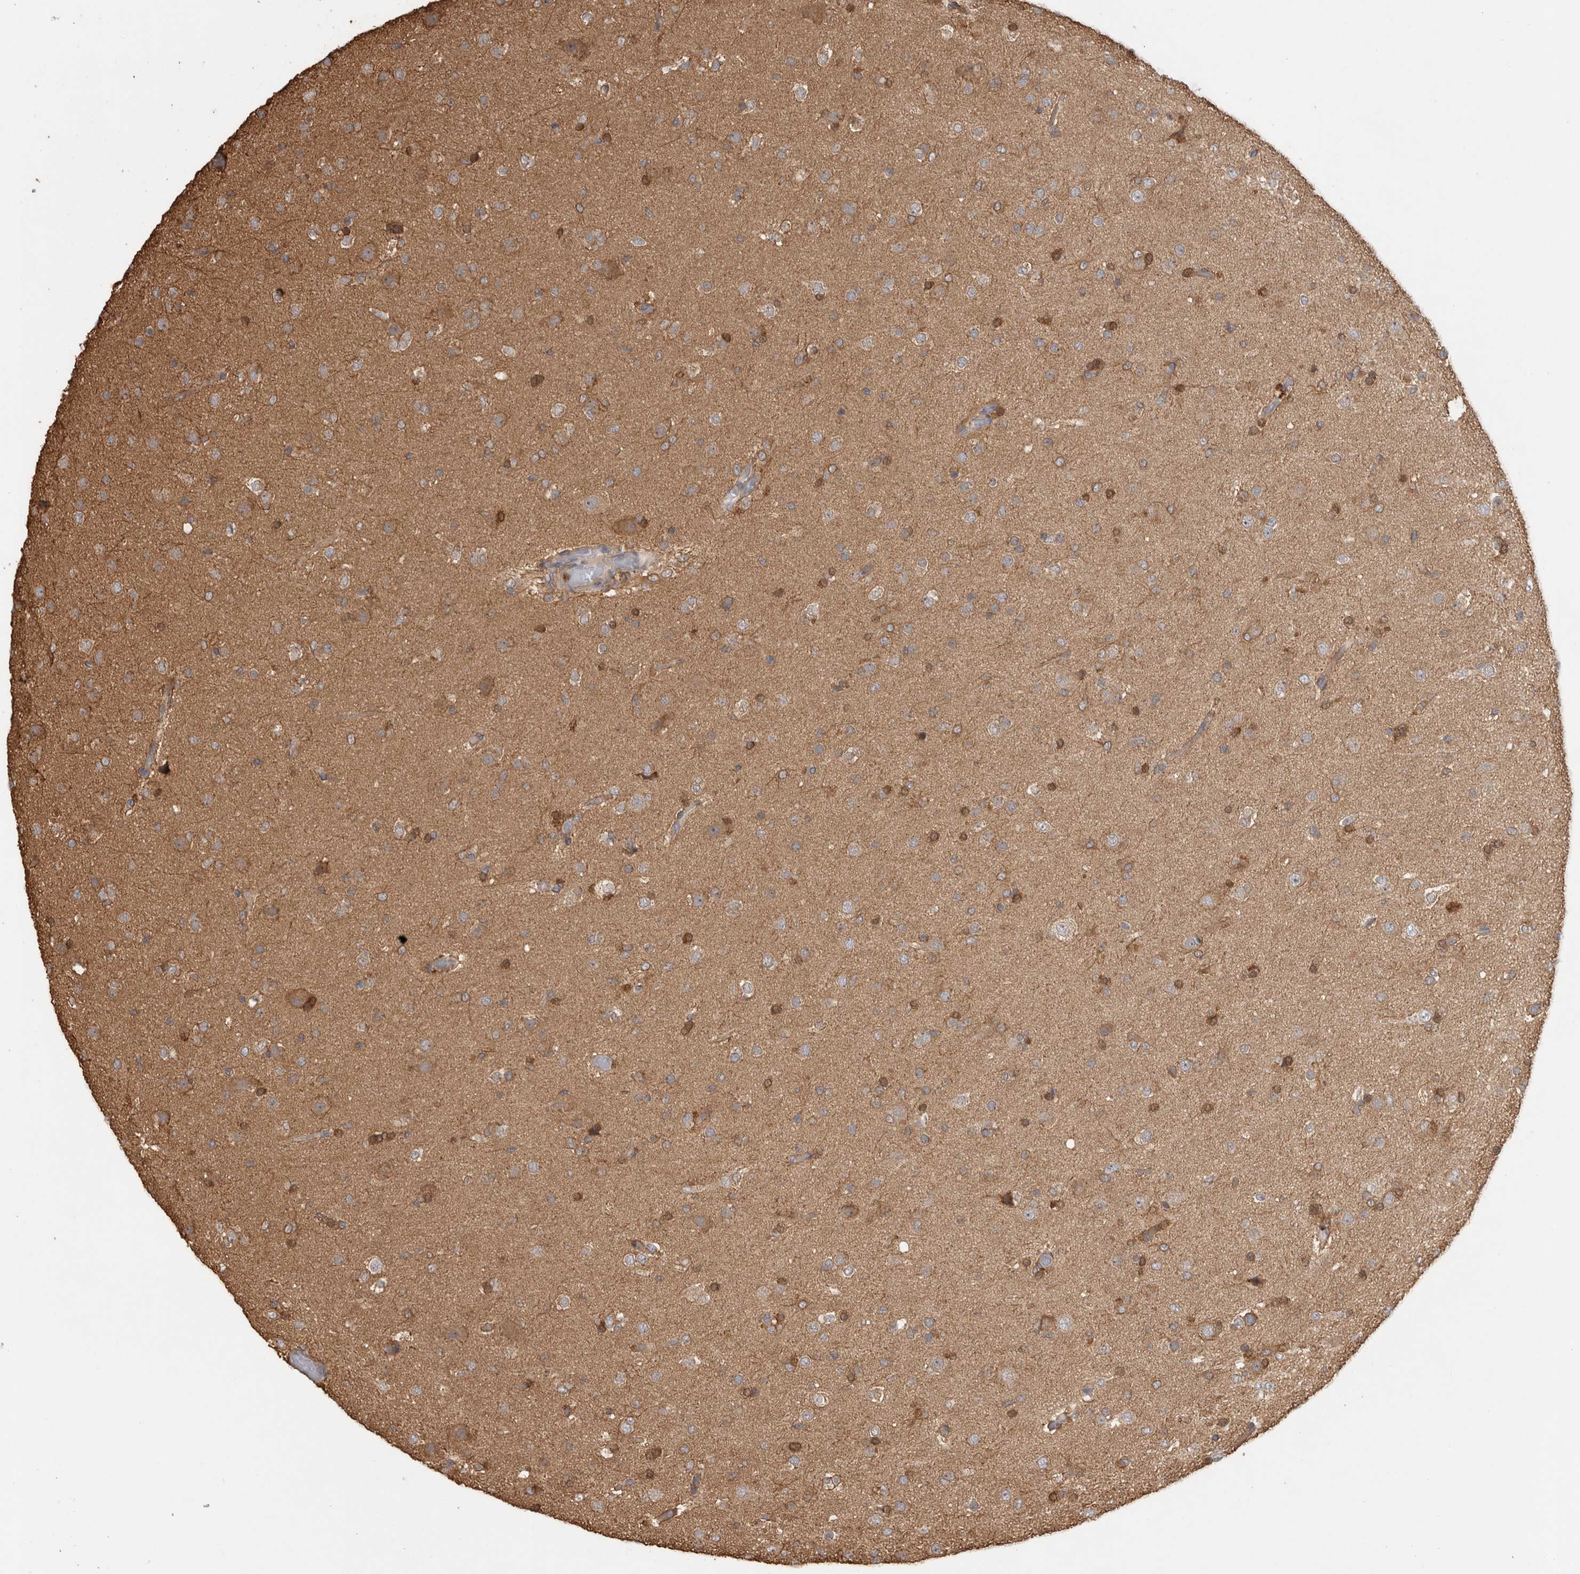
{"staining": {"intensity": "moderate", "quantity": "<25%", "location": "cytoplasmic/membranous"}, "tissue": "glioma", "cell_type": "Tumor cells", "image_type": "cancer", "snomed": [{"axis": "morphology", "description": "Glioma, malignant, Low grade"}, {"axis": "topography", "description": "Brain"}], "caption": "This photomicrograph reveals malignant glioma (low-grade) stained with immunohistochemistry to label a protein in brown. The cytoplasmic/membranous of tumor cells show moderate positivity for the protein. Nuclei are counter-stained blue.", "gene": "TBCE", "patient": {"sex": "male", "age": 65}}